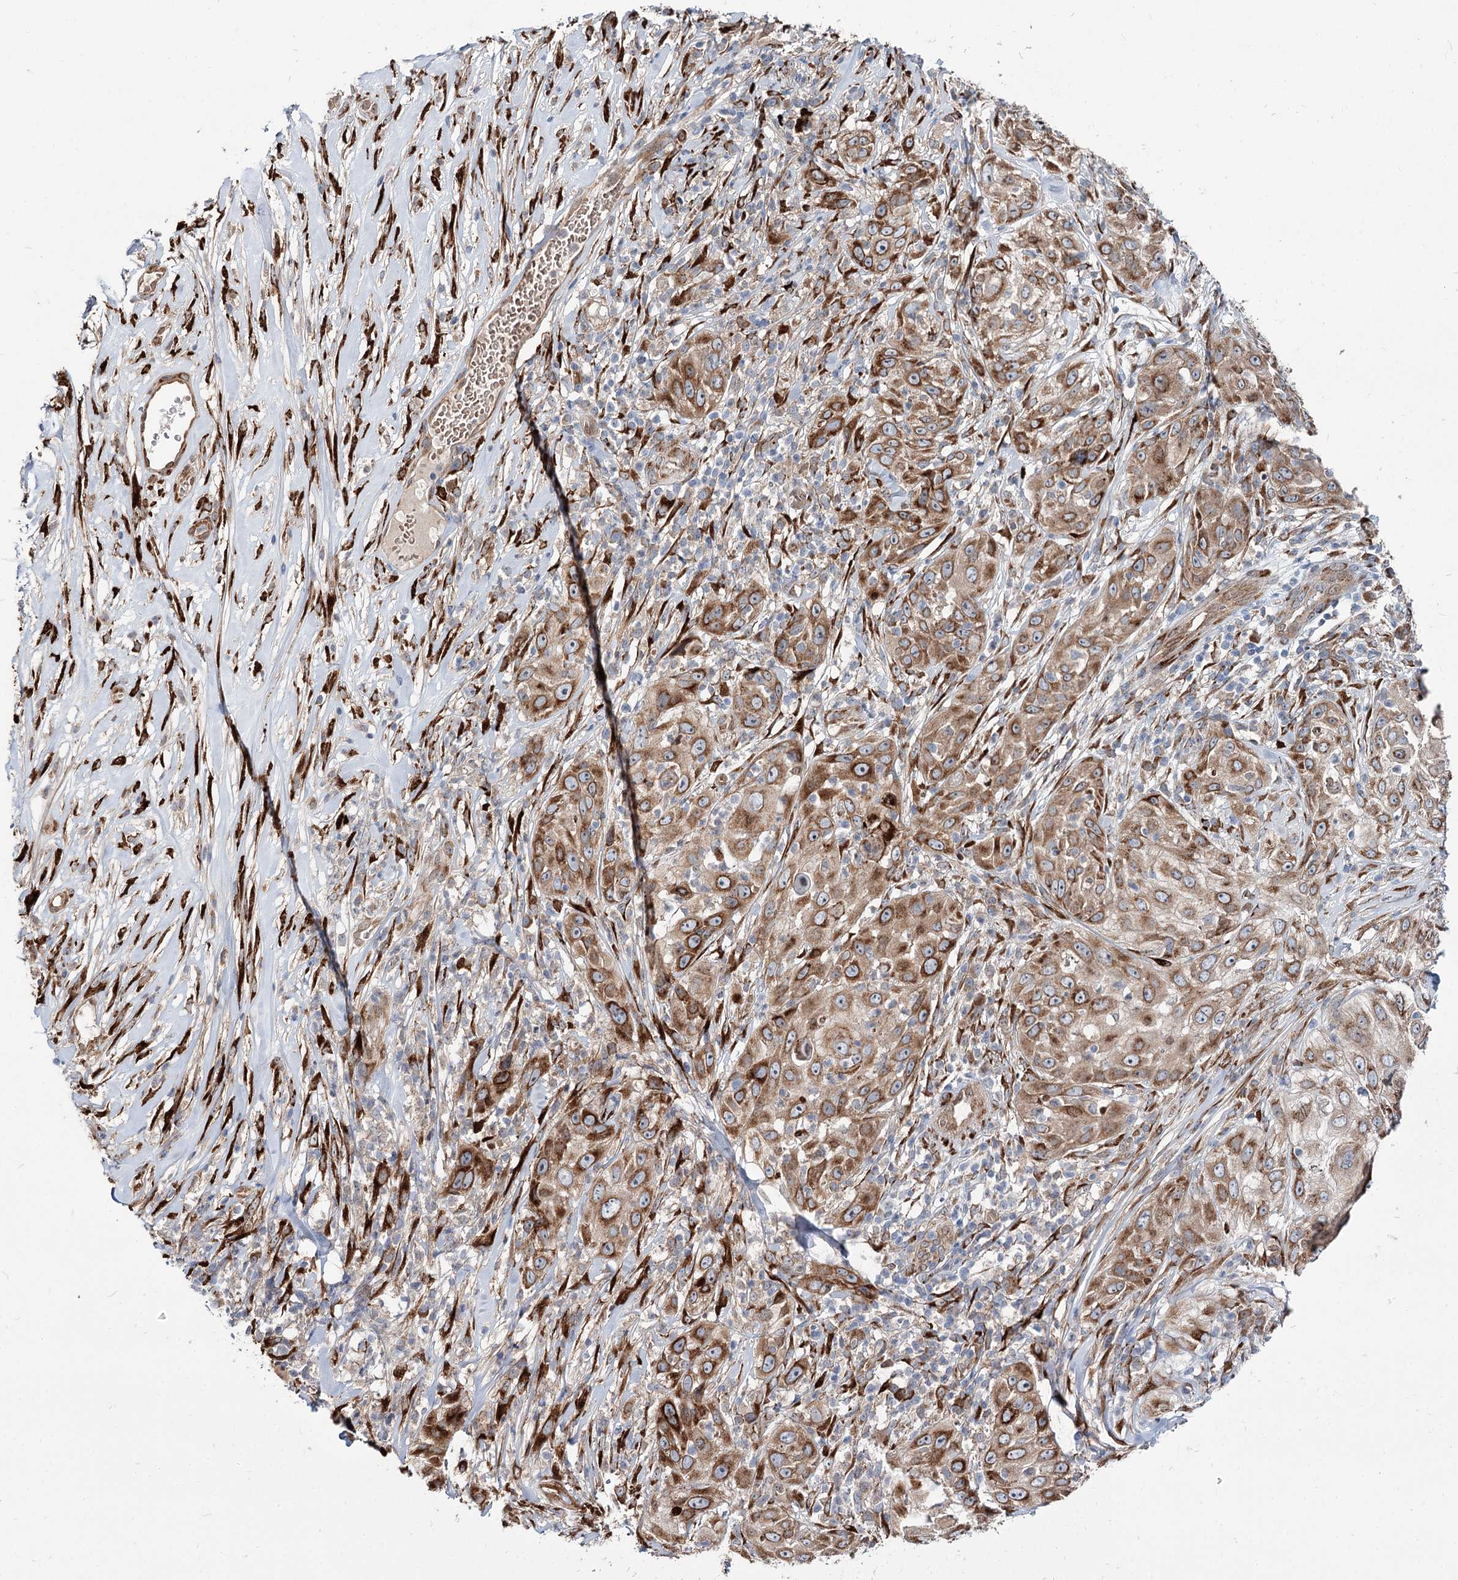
{"staining": {"intensity": "moderate", "quantity": ">75%", "location": "cytoplasmic/membranous"}, "tissue": "skin cancer", "cell_type": "Tumor cells", "image_type": "cancer", "snomed": [{"axis": "morphology", "description": "Squamous cell carcinoma, NOS"}, {"axis": "topography", "description": "Skin"}], "caption": "Moderate cytoplasmic/membranous expression for a protein is identified in about >75% of tumor cells of skin cancer using immunohistochemistry (IHC).", "gene": "SPART", "patient": {"sex": "female", "age": 44}}